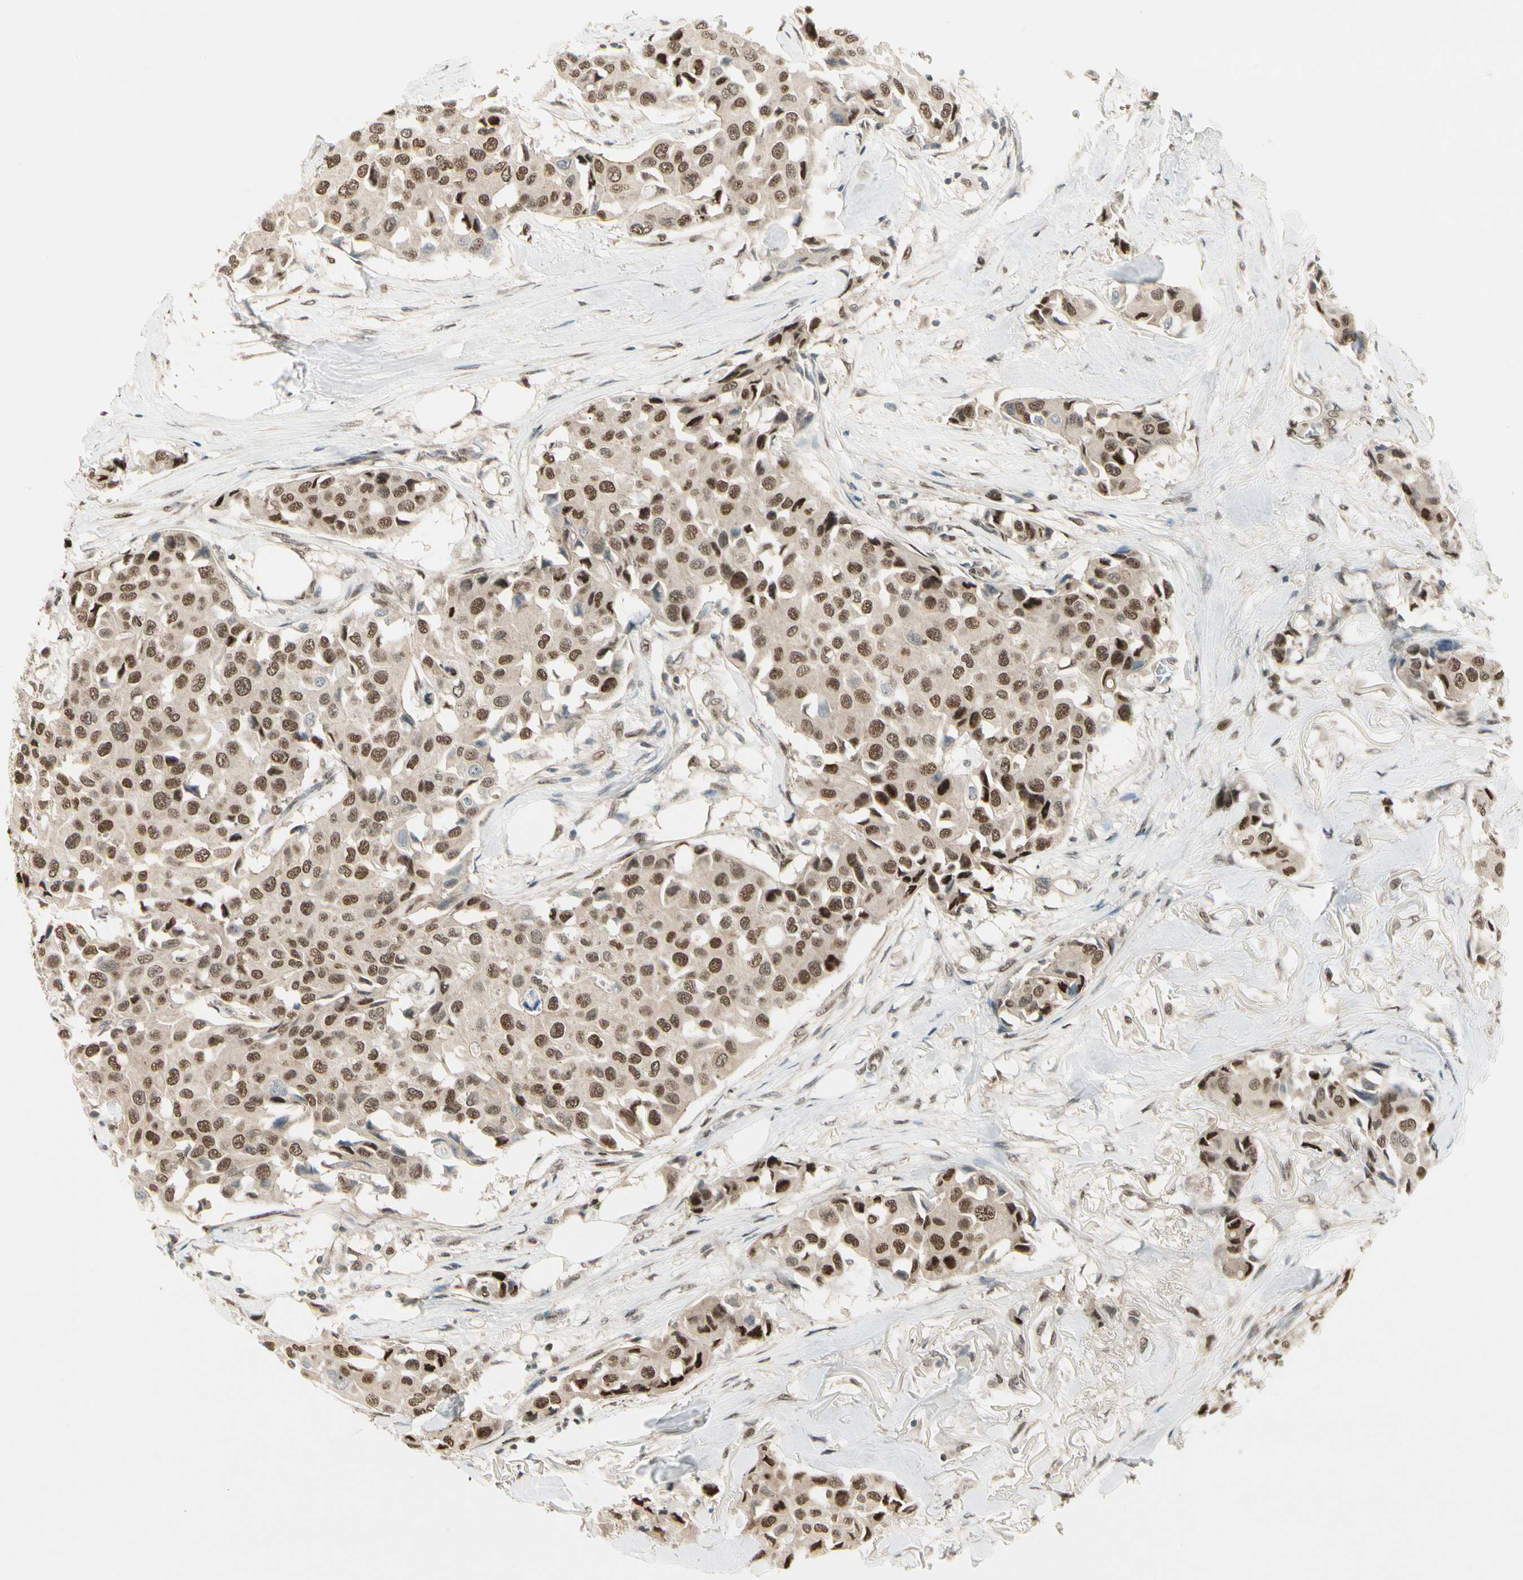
{"staining": {"intensity": "strong", "quantity": ">75%", "location": "cytoplasmic/membranous,nuclear"}, "tissue": "breast cancer", "cell_type": "Tumor cells", "image_type": "cancer", "snomed": [{"axis": "morphology", "description": "Duct carcinoma"}, {"axis": "topography", "description": "Breast"}], "caption": "Infiltrating ductal carcinoma (breast) stained with a brown dye demonstrates strong cytoplasmic/membranous and nuclear positive staining in about >75% of tumor cells.", "gene": "GTF3A", "patient": {"sex": "female", "age": 80}}